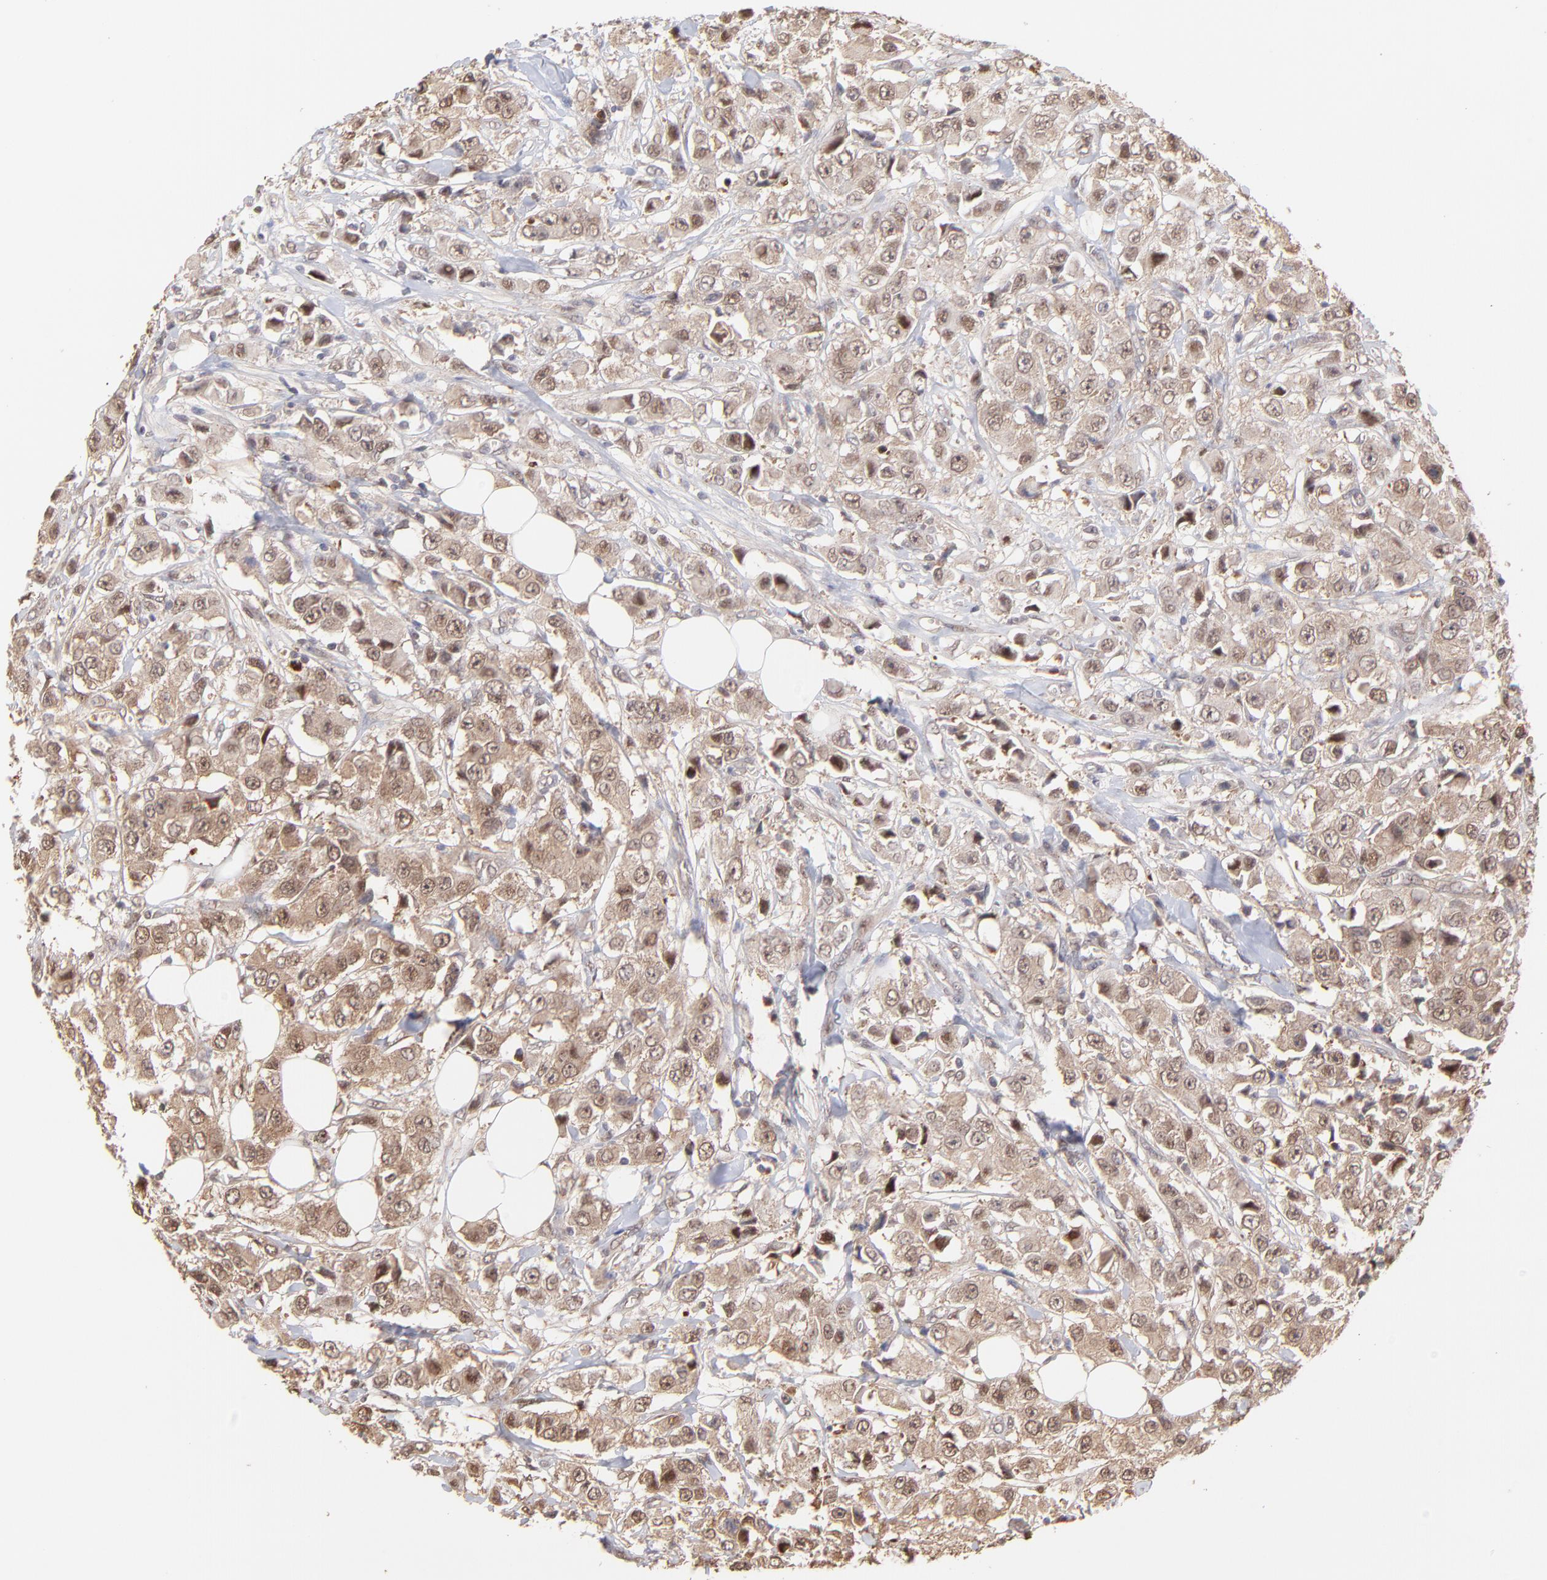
{"staining": {"intensity": "weak", "quantity": "25%-75%", "location": "cytoplasmic/membranous,nuclear"}, "tissue": "breast cancer", "cell_type": "Tumor cells", "image_type": "cancer", "snomed": [{"axis": "morphology", "description": "Duct carcinoma"}, {"axis": "topography", "description": "Breast"}], "caption": "Protein positivity by immunohistochemistry (IHC) exhibits weak cytoplasmic/membranous and nuclear expression in approximately 25%-75% of tumor cells in breast invasive ductal carcinoma.", "gene": "PSMD14", "patient": {"sex": "female", "age": 58}}